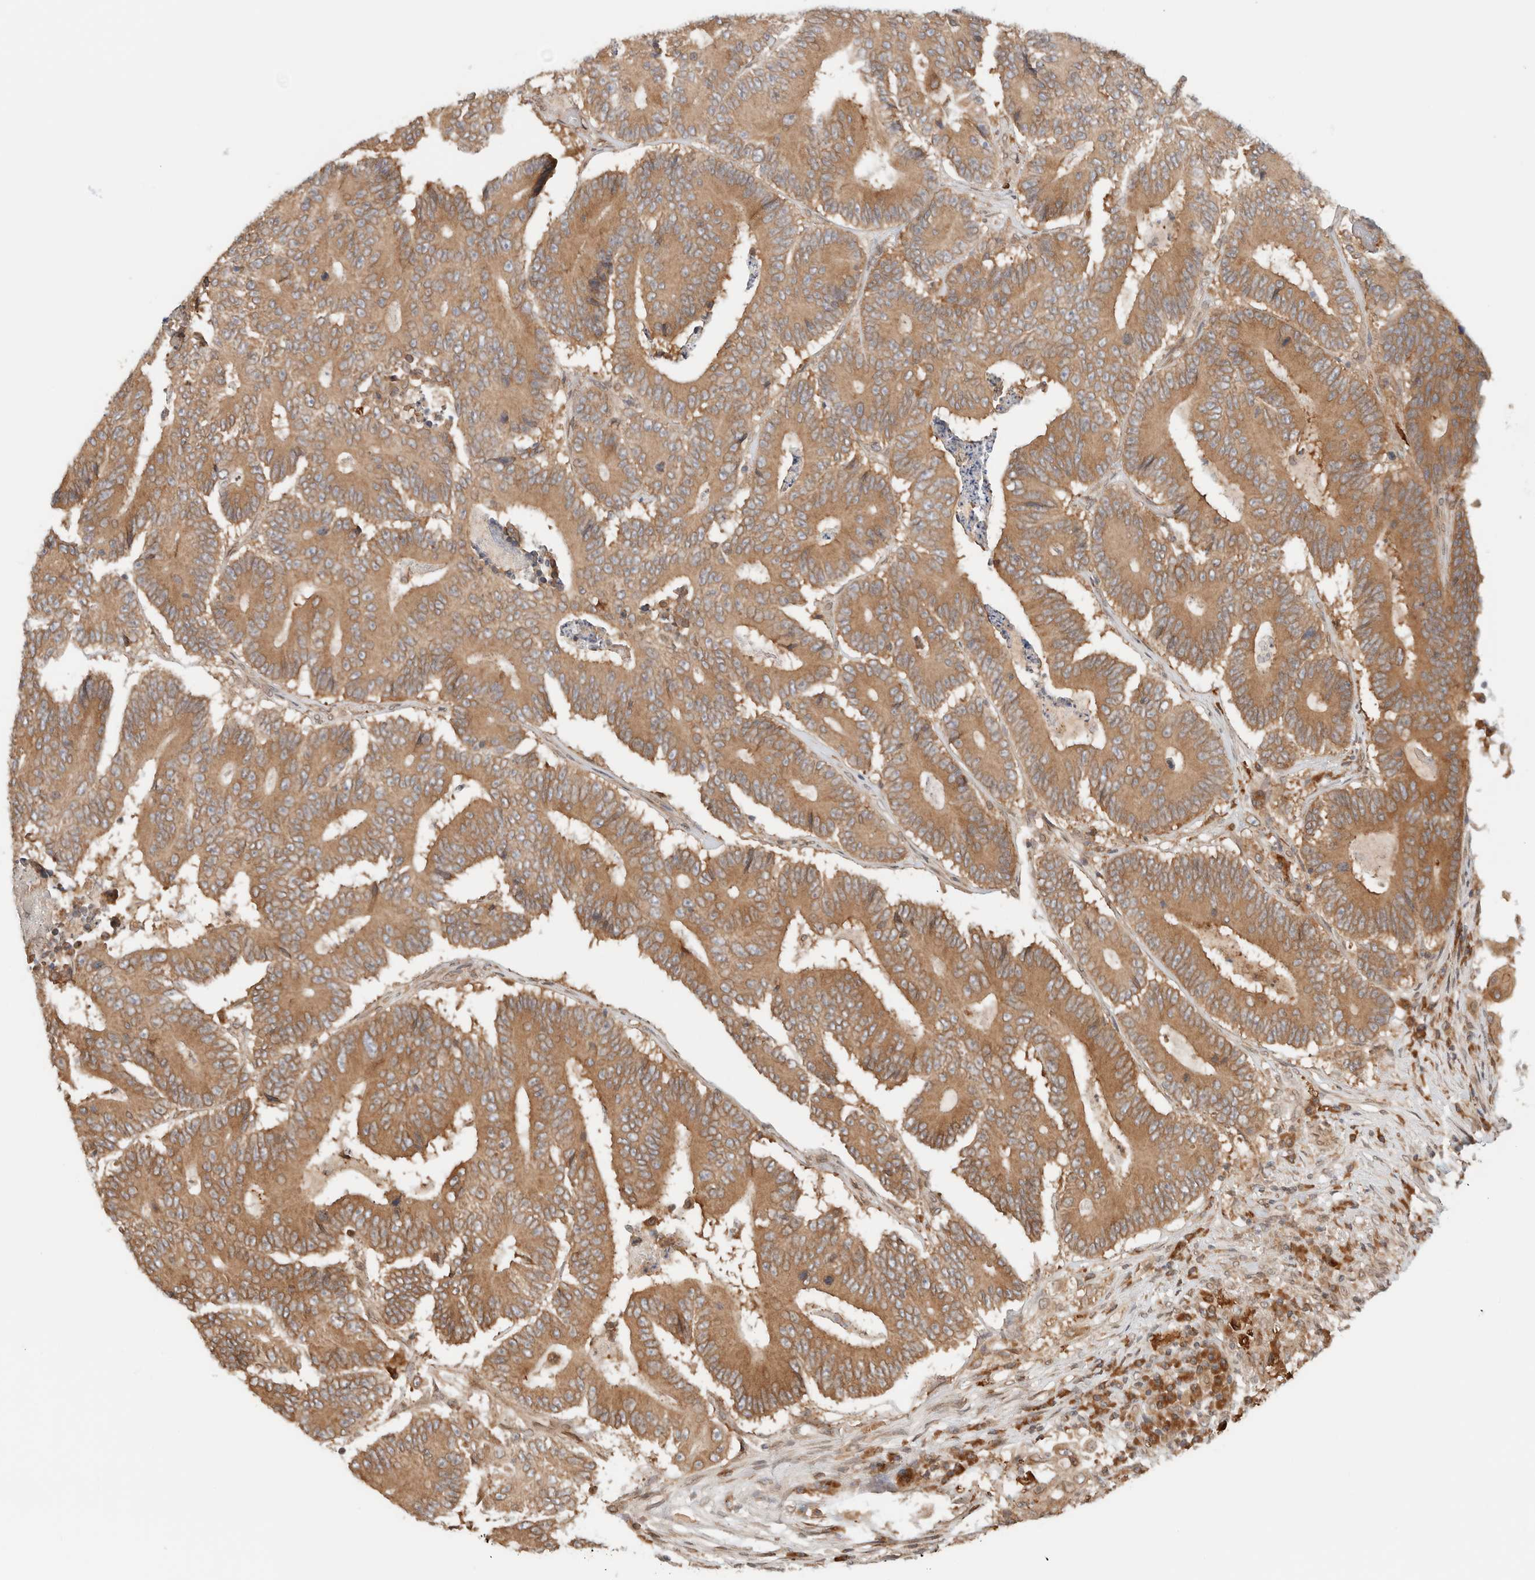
{"staining": {"intensity": "moderate", "quantity": ">75%", "location": "cytoplasmic/membranous"}, "tissue": "colorectal cancer", "cell_type": "Tumor cells", "image_type": "cancer", "snomed": [{"axis": "morphology", "description": "Adenocarcinoma, NOS"}, {"axis": "topography", "description": "Colon"}], "caption": "Protein staining of colorectal cancer tissue shows moderate cytoplasmic/membranous expression in approximately >75% of tumor cells. The staining was performed using DAB, with brown indicating positive protein expression. Nuclei are stained blue with hematoxylin.", "gene": "ARFGEF2", "patient": {"sex": "male", "age": 83}}